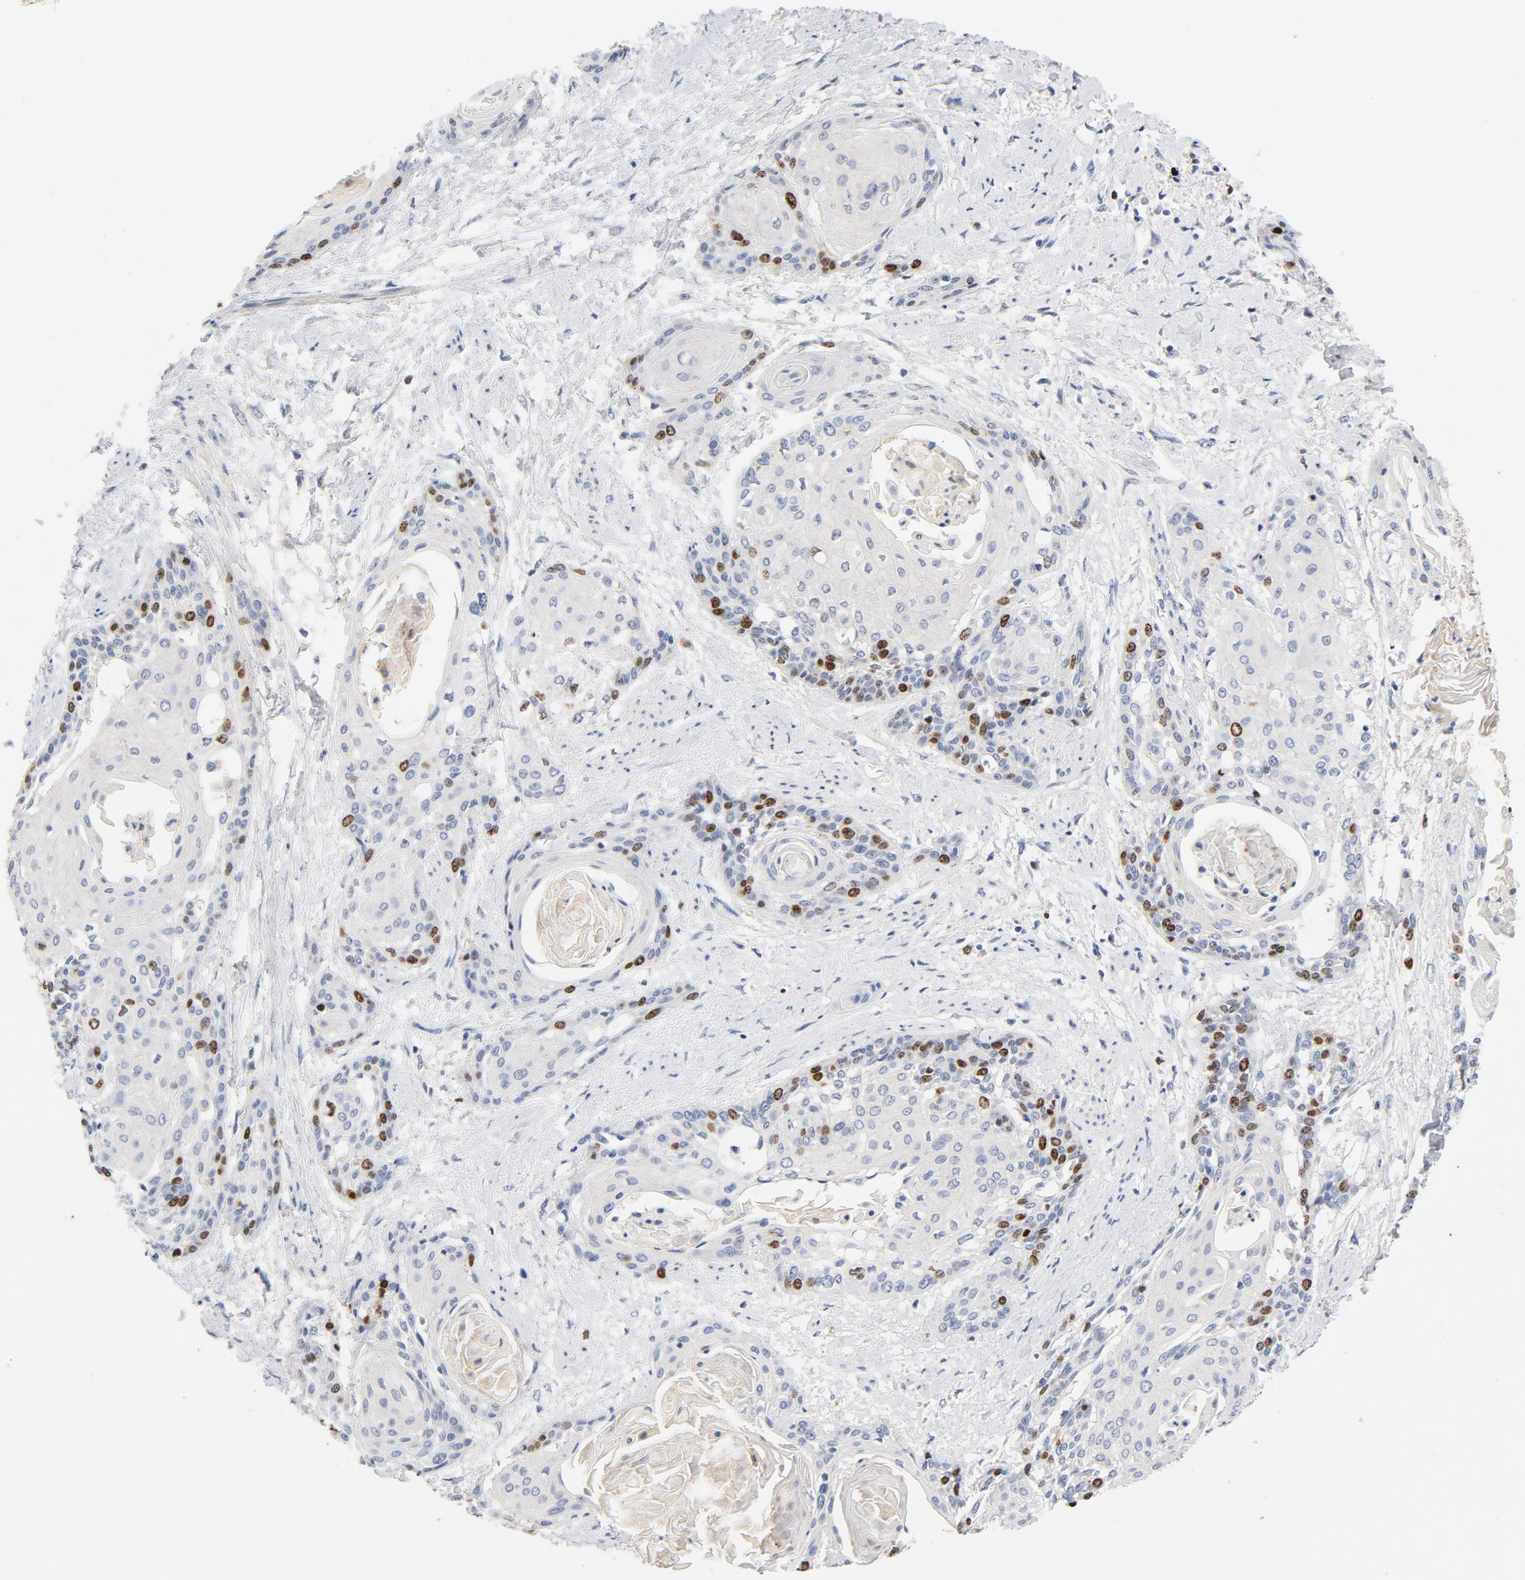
{"staining": {"intensity": "moderate", "quantity": "<25%", "location": "nuclear"}, "tissue": "cervical cancer", "cell_type": "Tumor cells", "image_type": "cancer", "snomed": [{"axis": "morphology", "description": "Squamous cell carcinoma, NOS"}, {"axis": "topography", "description": "Cervix"}], "caption": "Cervical cancer (squamous cell carcinoma) was stained to show a protein in brown. There is low levels of moderate nuclear positivity in about <25% of tumor cells.", "gene": "BIRC5", "patient": {"sex": "female", "age": 57}}